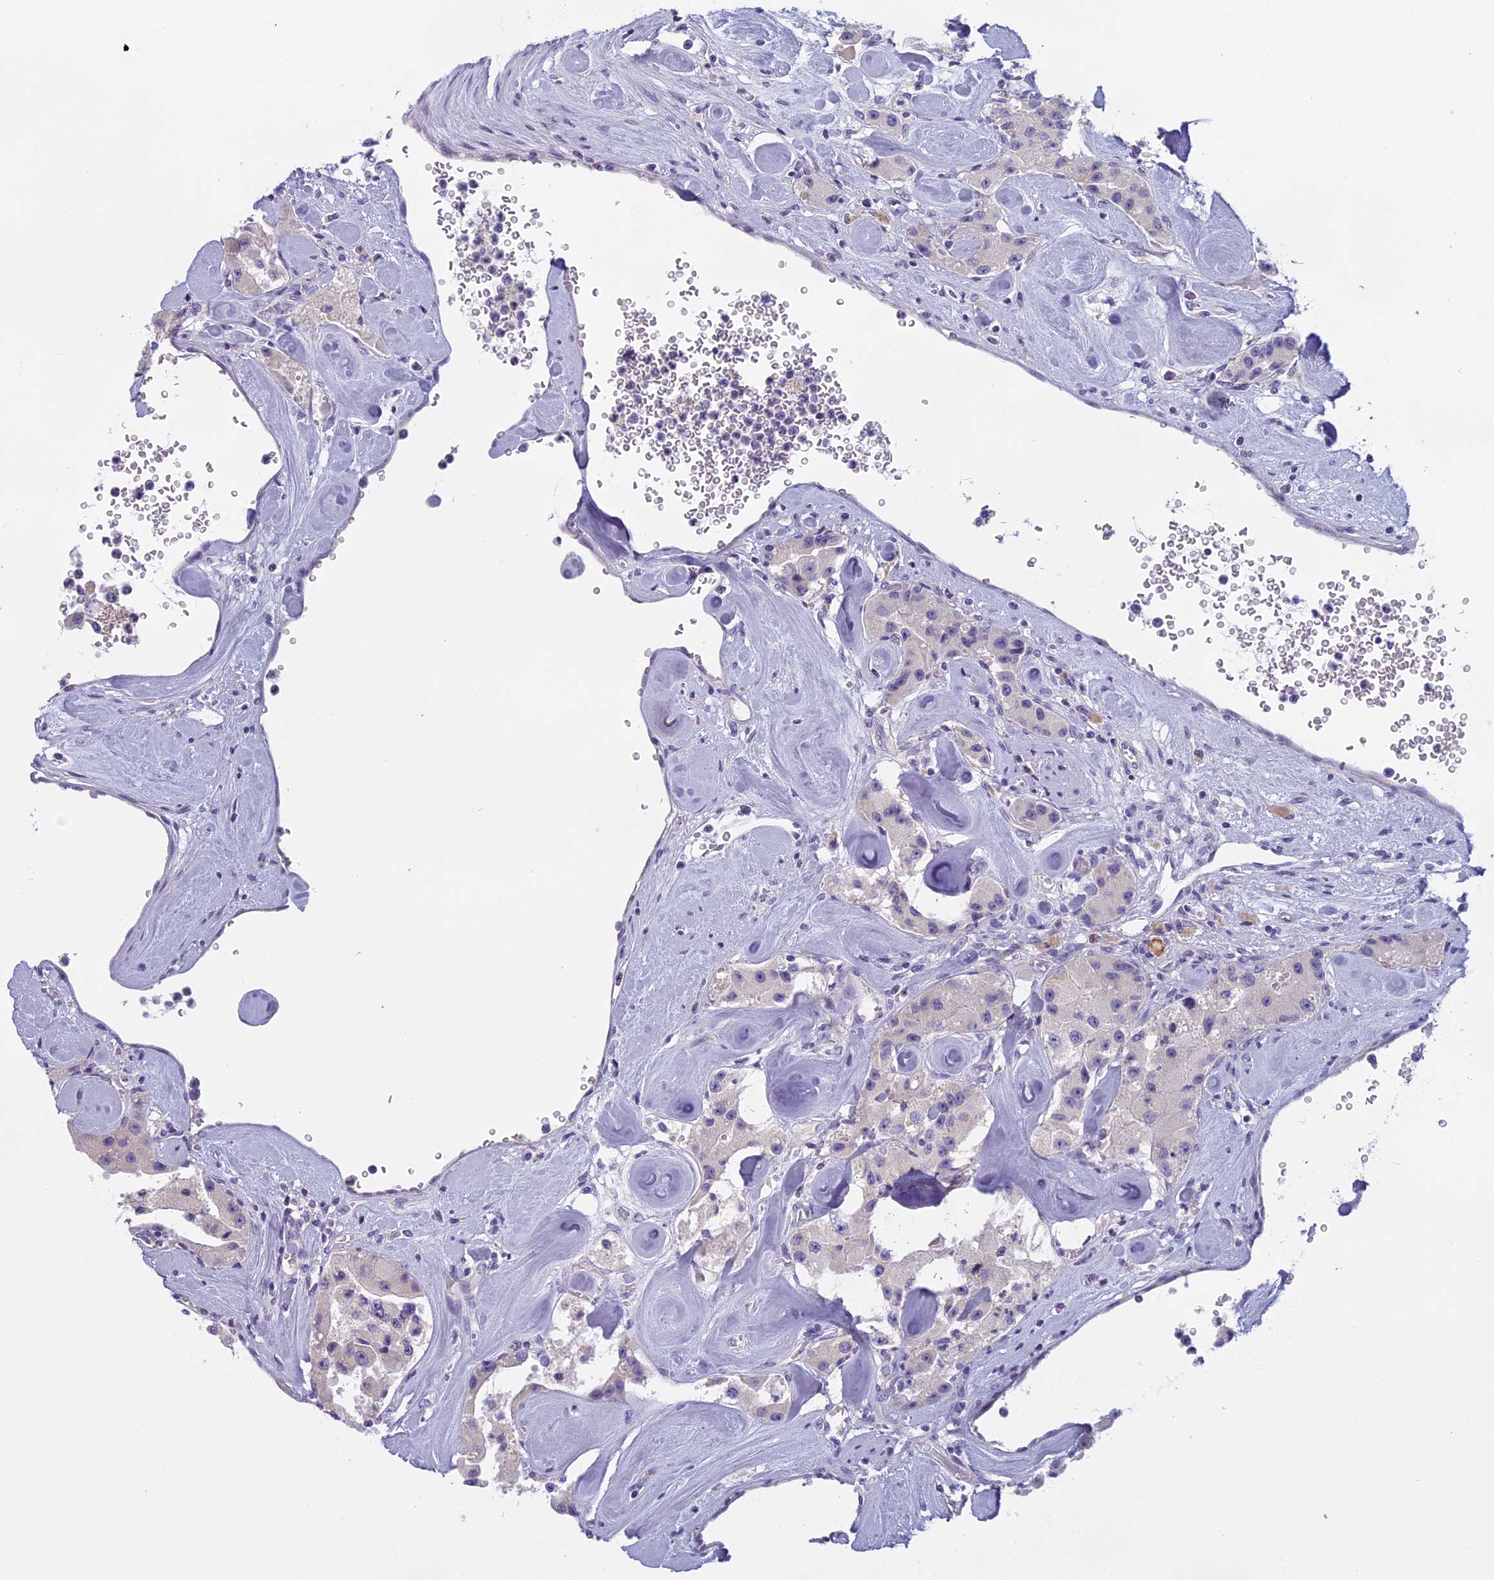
{"staining": {"intensity": "negative", "quantity": "none", "location": "none"}, "tissue": "carcinoid", "cell_type": "Tumor cells", "image_type": "cancer", "snomed": [{"axis": "morphology", "description": "Carcinoid, malignant, NOS"}, {"axis": "topography", "description": "Pancreas"}], "caption": "This is an immunohistochemistry (IHC) image of human carcinoid. There is no expression in tumor cells.", "gene": "SEMA7A", "patient": {"sex": "male", "age": 41}}